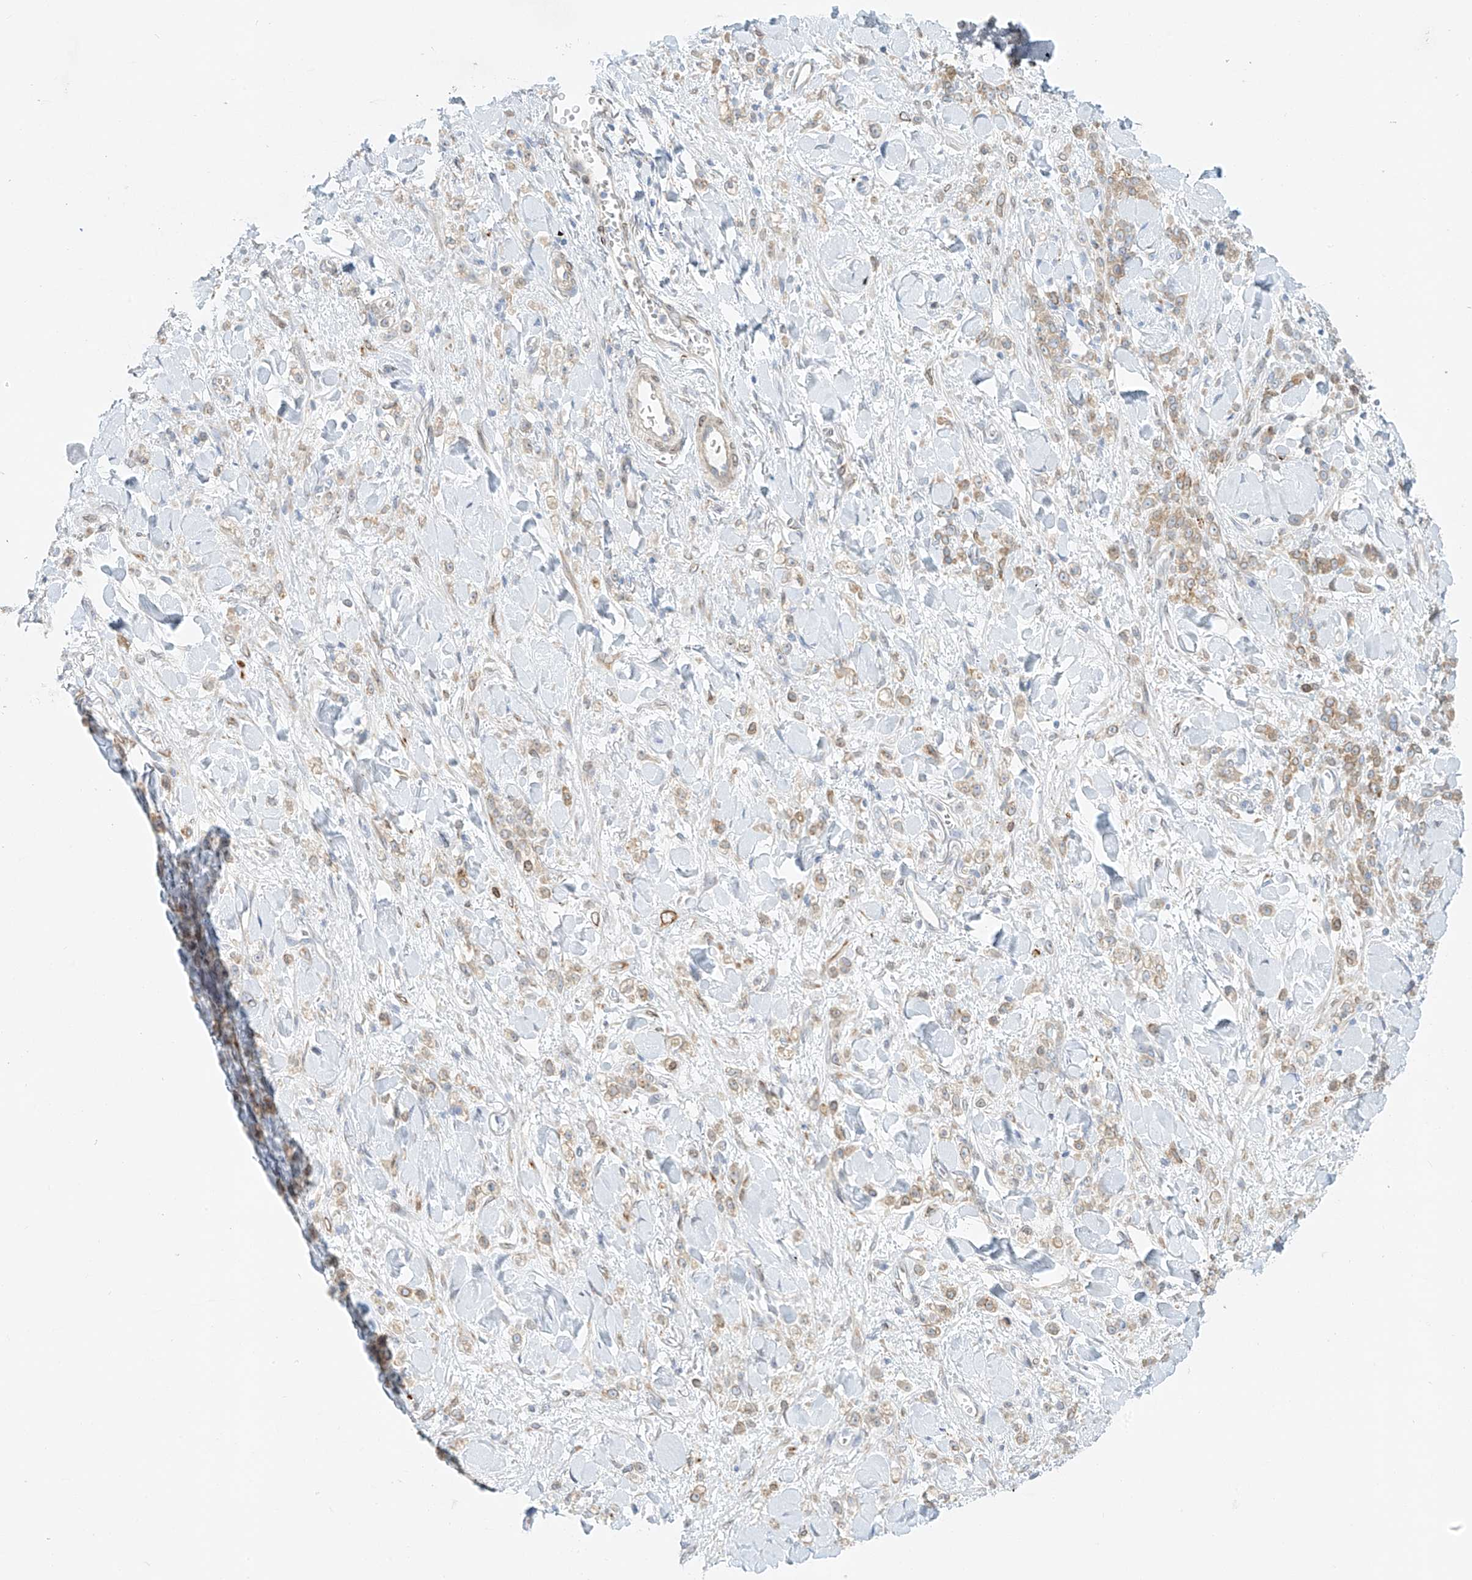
{"staining": {"intensity": "weak", "quantity": ">75%", "location": "cytoplasmic/membranous"}, "tissue": "stomach cancer", "cell_type": "Tumor cells", "image_type": "cancer", "snomed": [{"axis": "morphology", "description": "Normal tissue, NOS"}, {"axis": "morphology", "description": "Adenocarcinoma, NOS"}, {"axis": "topography", "description": "Stomach"}], "caption": "Adenocarcinoma (stomach) stained with DAB IHC reveals low levels of weak cytoplasmic/membranous staining in approximately >75% of tumor cells.", "gene": "PCYOX1", "patient": {"sex": "male", "age": 82}}